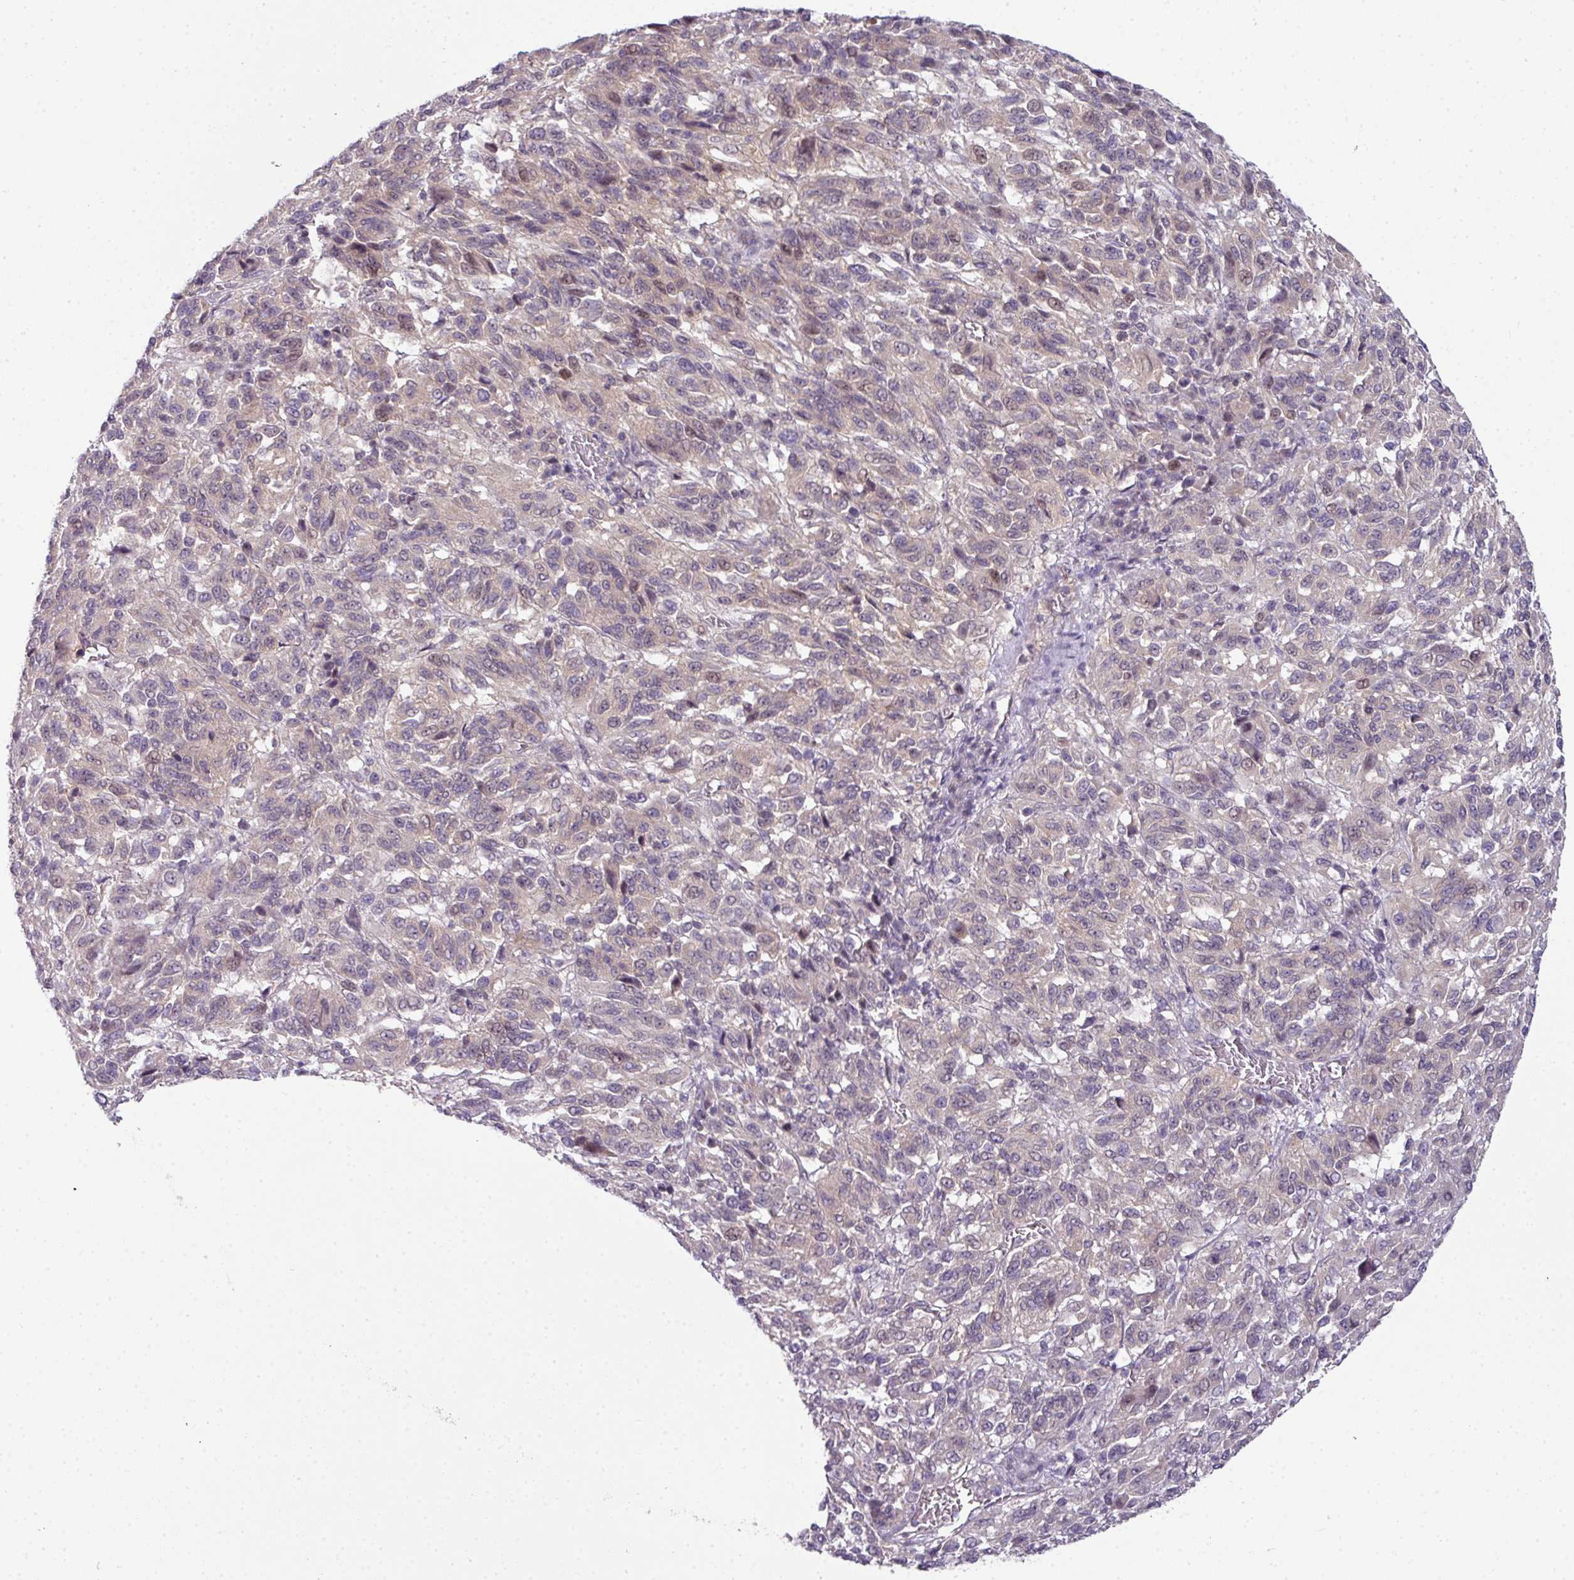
{"staining": {"intensity": "moderate", "quantity": "<25%", "location": "nuclear"}, "tissue": "melanoma", "cell_type": "Tumor cells", "image_type": "cancer", "snomed": [{"axis": "morphology", "description": "Malignant melanoma, Metastatic site"}, {"axis": "topography", "description": "Lung"}], "caption": "Tumor cells exhibit low levels of moderate nuclear positivity in about <25% of cells in malignant melanoma (metastatic site).", "gene": "STAT5A", "patient": {"sex": "male", "age": 64}}